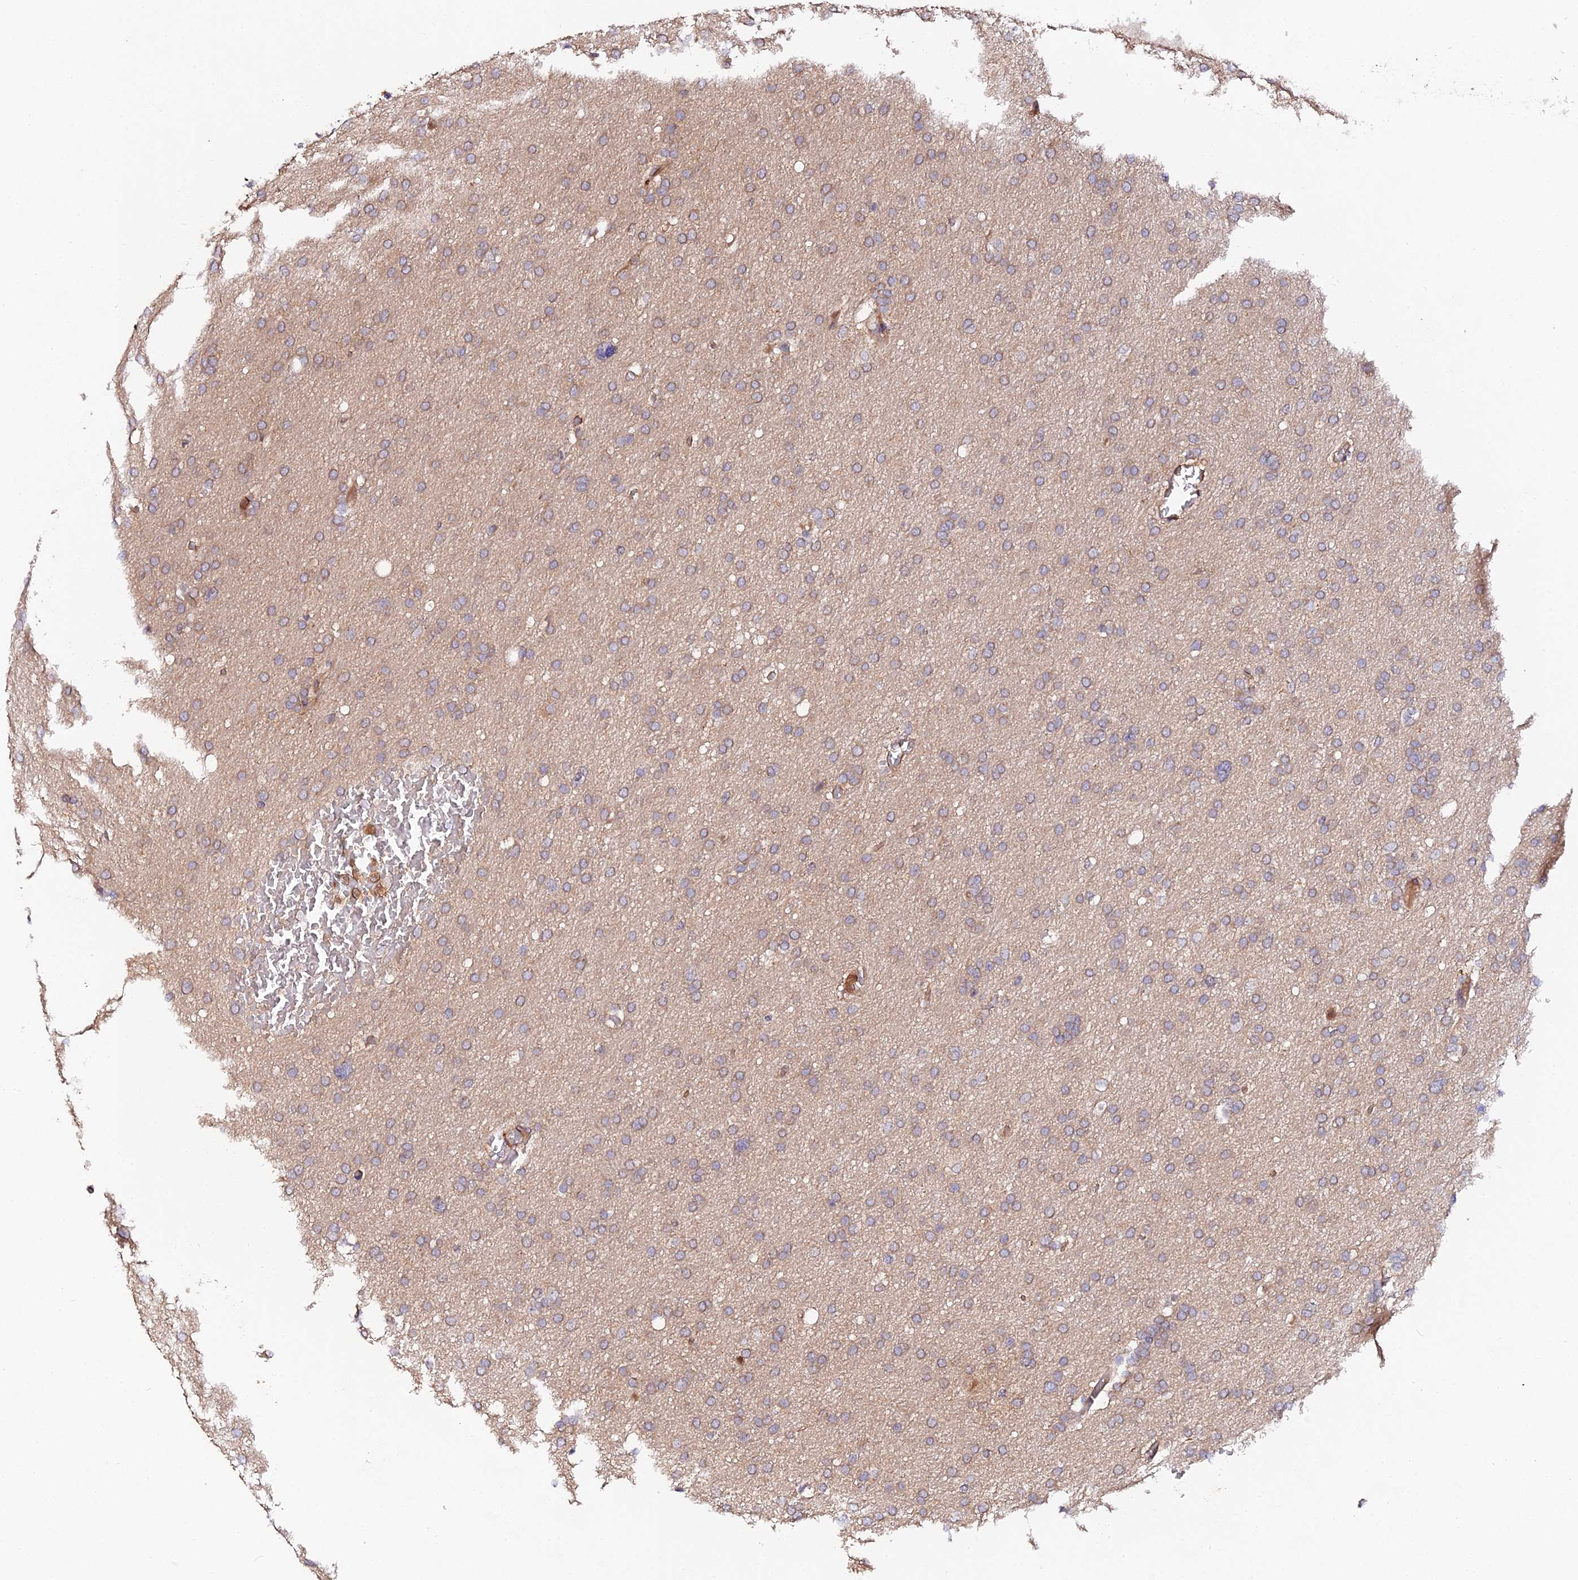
{"staining": {"intensity": "weak", "quantity": "25%-75%", "location": "cytoplasmic/membranous"}, "tissue": "glioma", "cell_type": "Tumor cells", "image_type": "cancer", "snomed": [{"axis": "morphology", "description": "Glioma, malignant, High grade"}, {"axis": "topography", "description": "Cerebral cortex"}], "caption": "High-power microscopy captured an IHC photomicrograph of glioma, revealing weak cytoplasmic/membranous expression in approximately 25%-75% of tumor cells. The staining was performed using DAB, with brown indicating positive protein expression. Nuclei are stained blue with hematoxylin.", "gene": "TRIM26", "patient": {"sex": "female", "age": 36}}